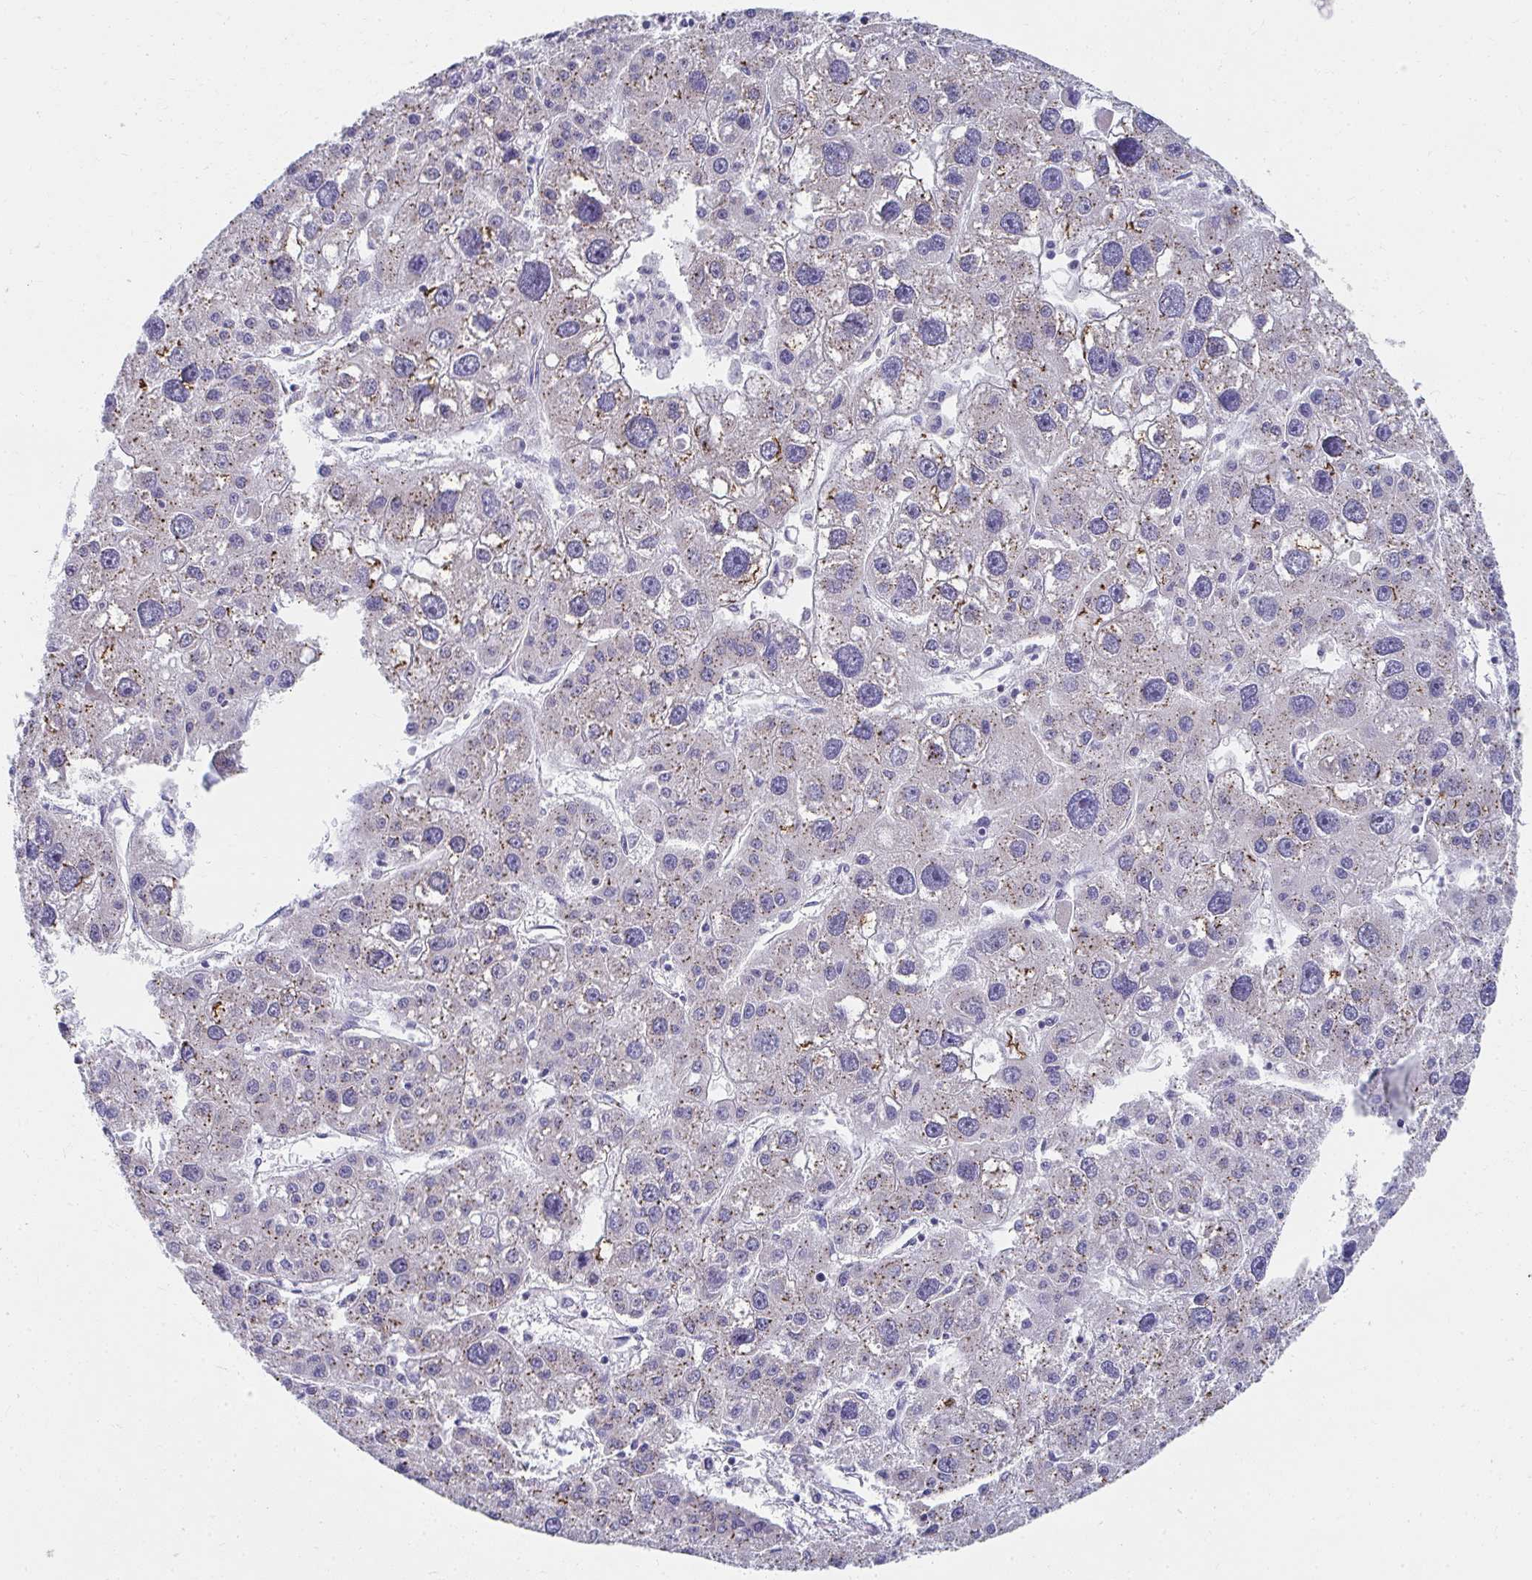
{"staining": {"intensity": "weak", "quantity": ">75%", "location": "cytoplasmic/membranous"}, "tissue": "liver cancer", "cell_type": "Tumor cells", "image_type": "cancer", "snomed": [{"axis": "morphology", "description": "Carcinoma, Hepatocellular, NOS"}, {"axis": "topography", "description": "Liver"}], "caption": "Tumor cells display weak cytoplasmic/membranous staining in approximately >75% of cells in liver cancer.", "gene": "TMPRSS2", "patient": {"sex": "male", "age": 73}}